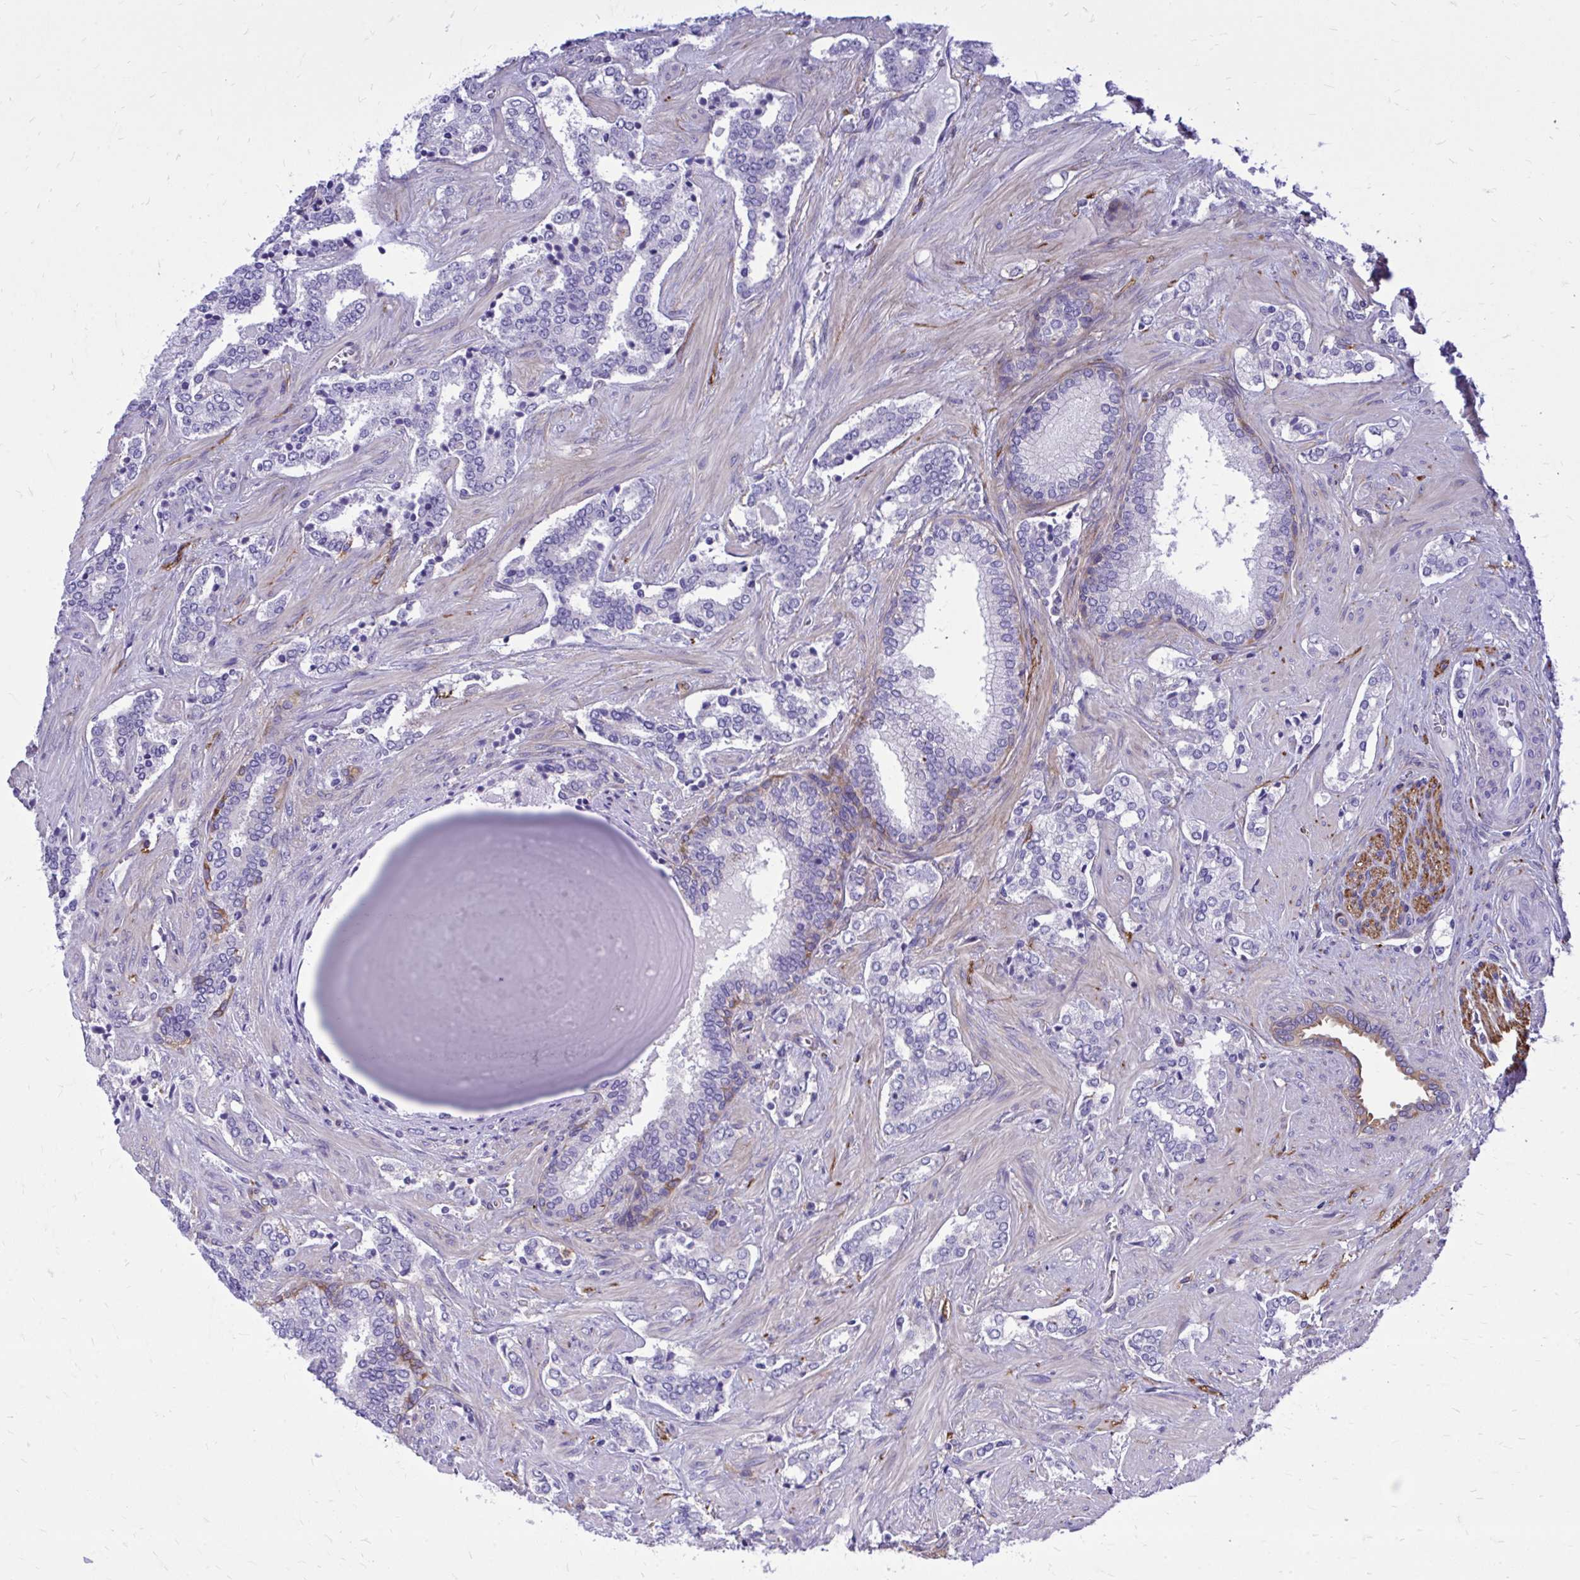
{"staining": {"intensity": "negative", "quantity": "none", "location": "none"}, "tissue": "prostate cancer", "cell_type": "Tumor cells", "image_type": "cancer", "snomed": [{"axis": "morphology", "description": "Adenocarcinoma, High grade"}, {"axis": "topography", "description": "Prostate"}], "caption": "Immunohistochemistry photomicrograph of neoplastic tissue: human prostate cancer (high-grade adenocarcinoma) stained with DAB (3,3'-diaminobenzidine) shows no significant protein expression in tumor cells.", "gene": "EPB41L1", "patient": {"sex": "male", "age": 60}}